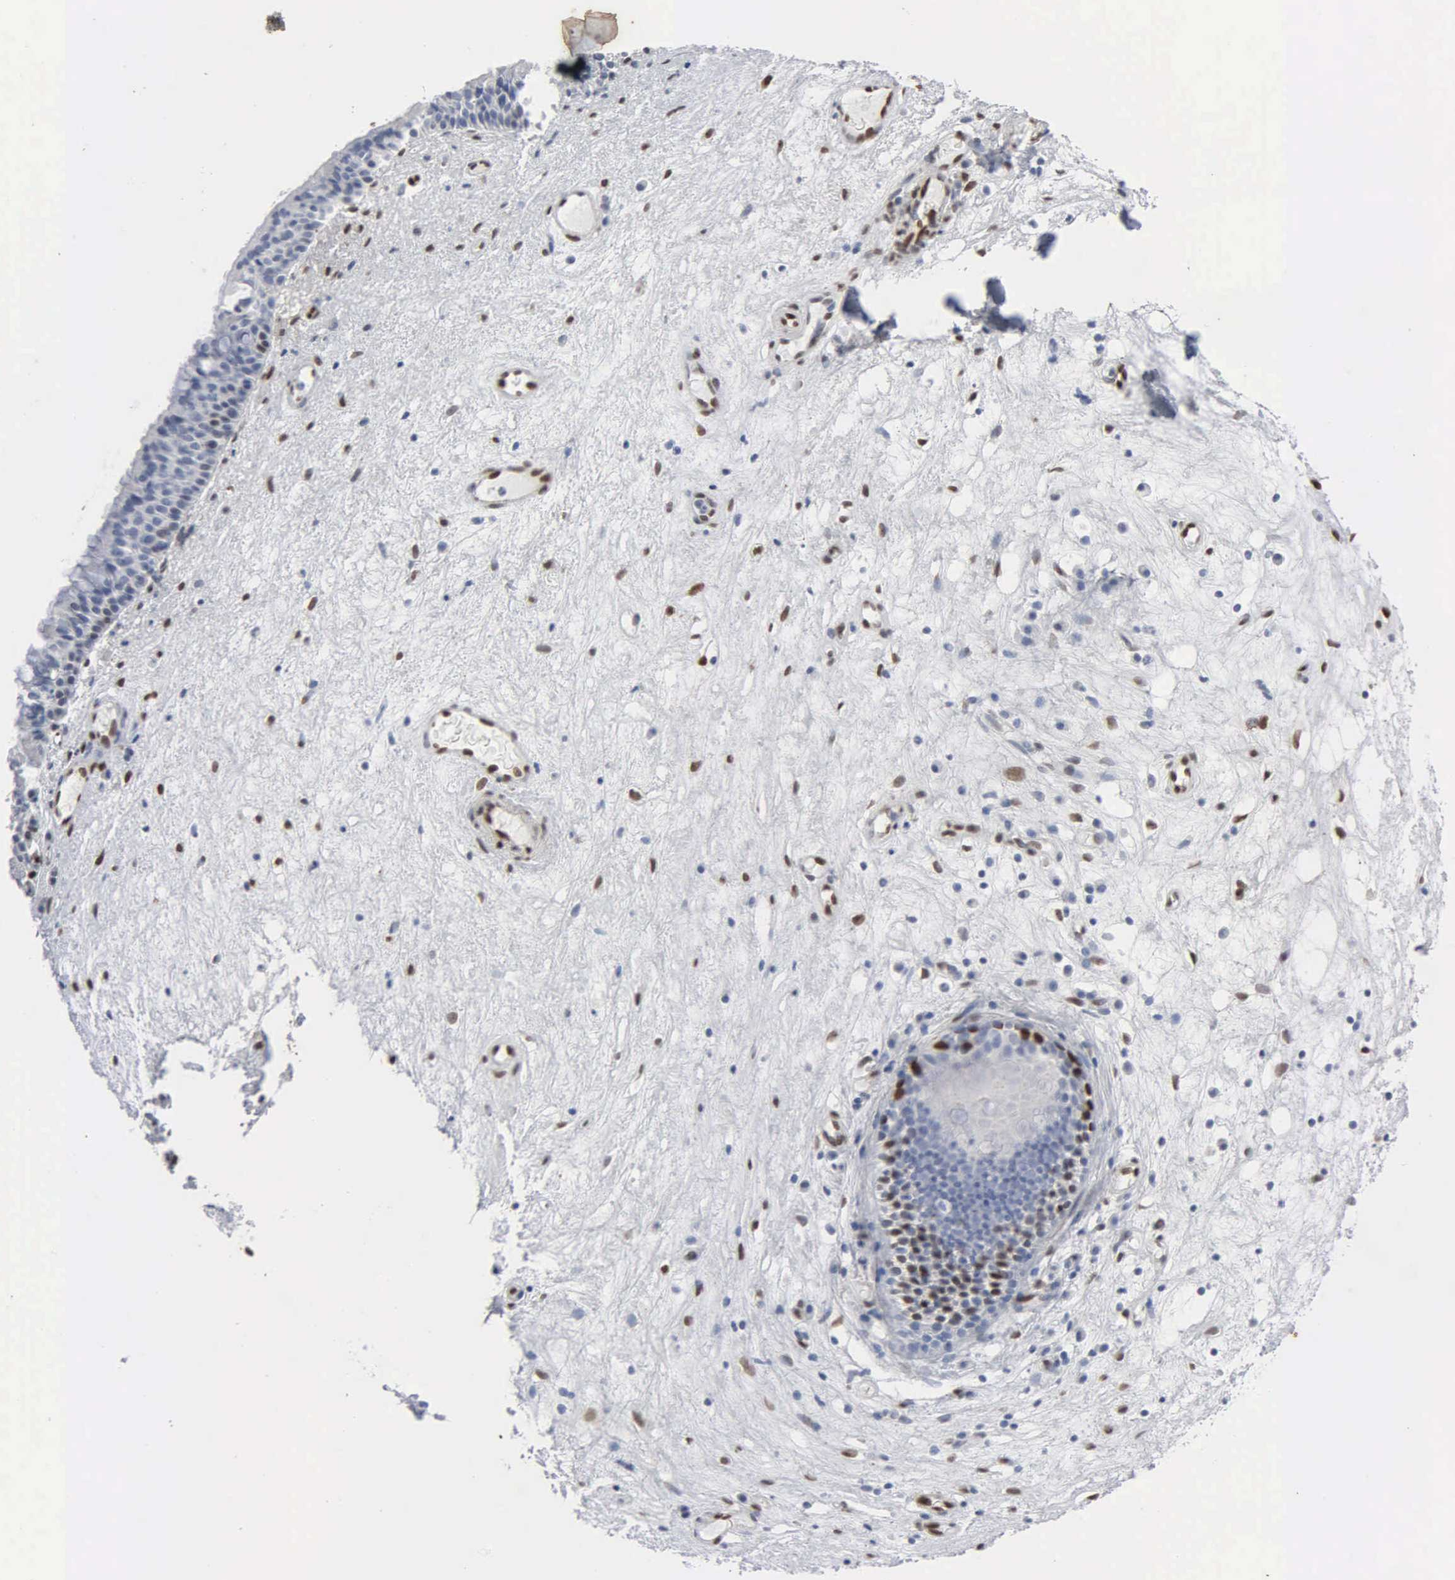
{"staining": {"intensity": "negative", "quantity": "none", "location": "none"}, "tissue": "nasopharynx", "cell_type": "Respiratory epithelial cells", "image_type": "normal", "snomed": [{"axis": "morphology", "description": "Normal tissue, NOS"}, {"axis": "topography", "description": "Nasopharynx"}], "caption": "Unremarkable nasopharynx was stained to show a protein in brown. There is no significant staining in respiratory epithelial cells. The staining is performed using DAB brown chromogen with nuclei counter-stained in using hematoxylin.", "gene": "FGF2", "patient": {"sex": "female", "age": 78}}